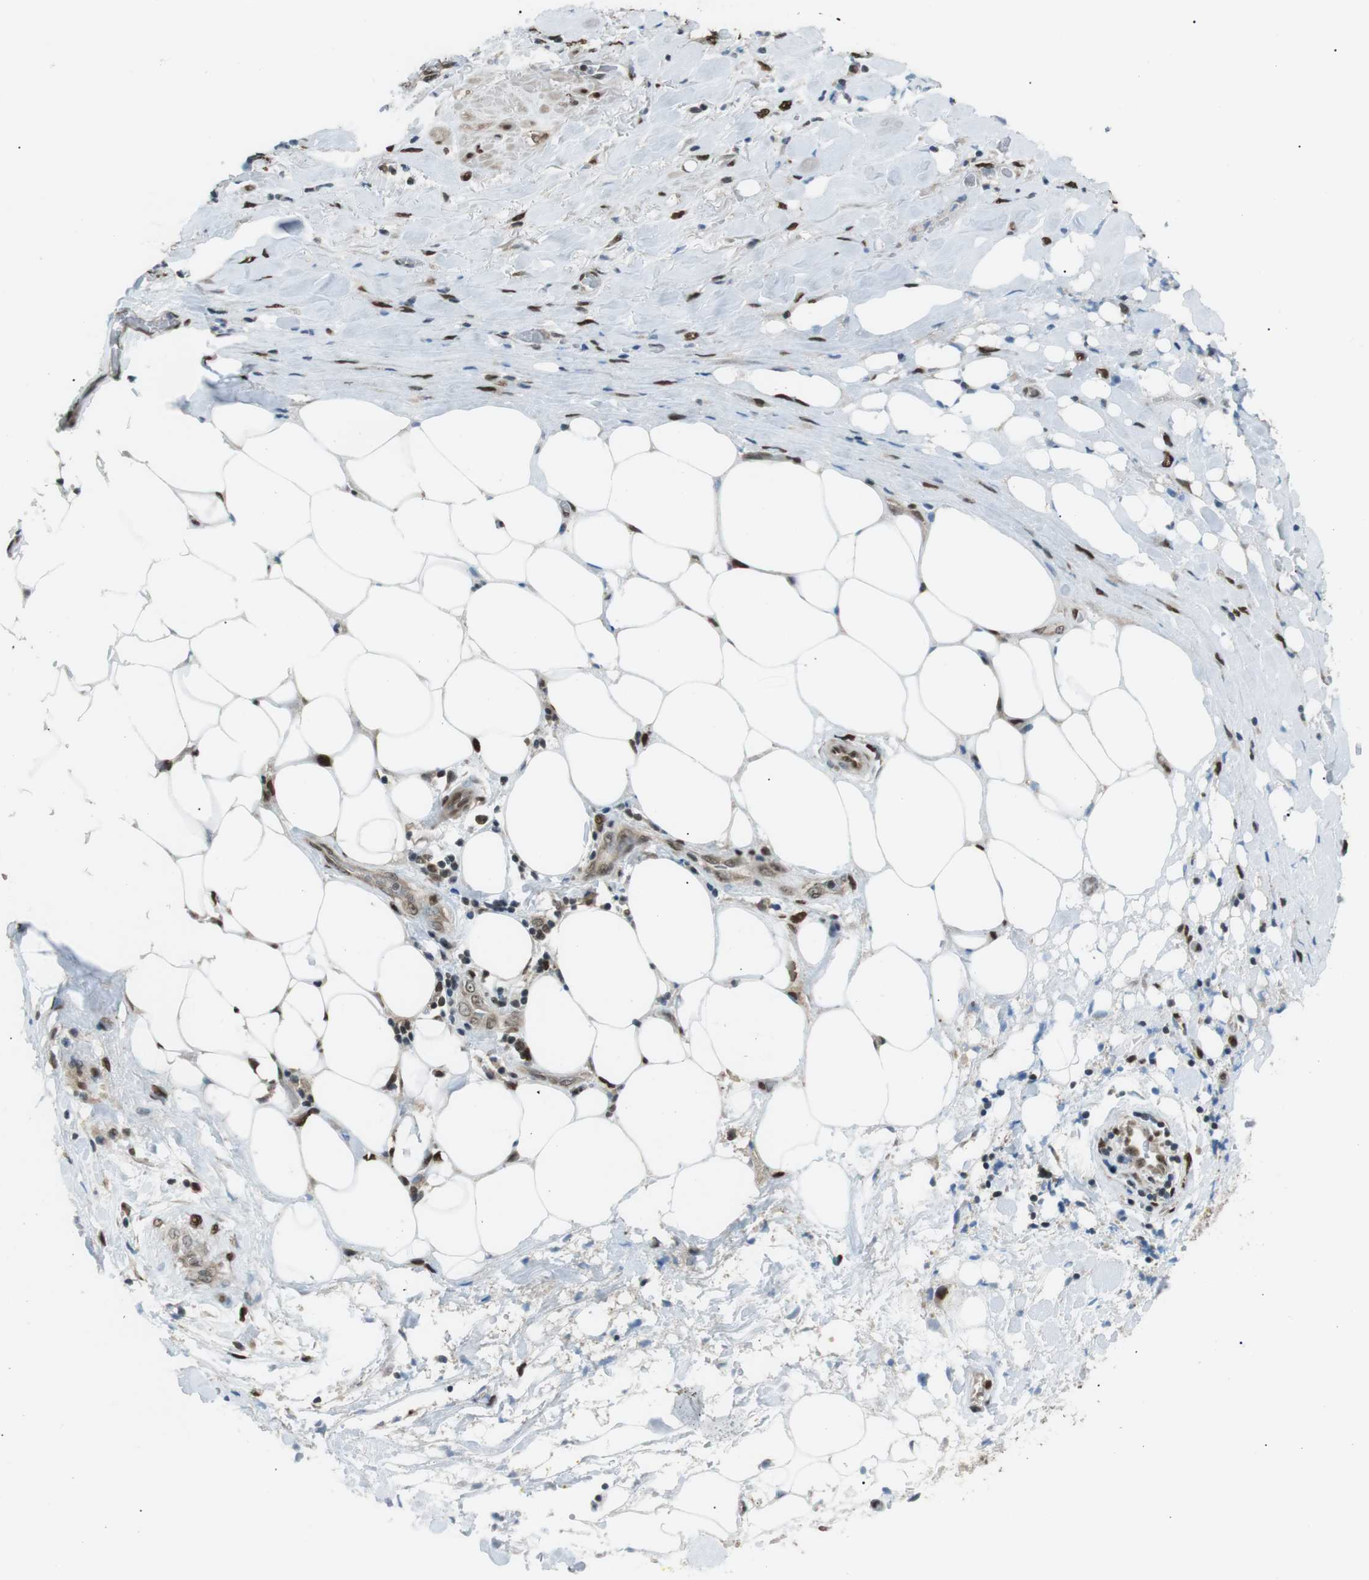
{"staining": {"intensity": "moderate", "quantity": ">75%", "location": "nuclear"}, "tissue": "pancreatic cancer", "cell_type": "Tumor cells", "image_type": "cancer", "snomed": [{"axis": "morphology", "description": "Adenocarcinoma, NOS"}, {"axis": "topography", "description": "Pancreas"}], "caption": "Immunohistochemical staining of human pancreatic cancer (adenocarcinoma) exhibits moderate nuclear protein expression in about >75% of tumor cells.", "gene": "SRPK2", "patient": {"sex": "male", "age": 70}}